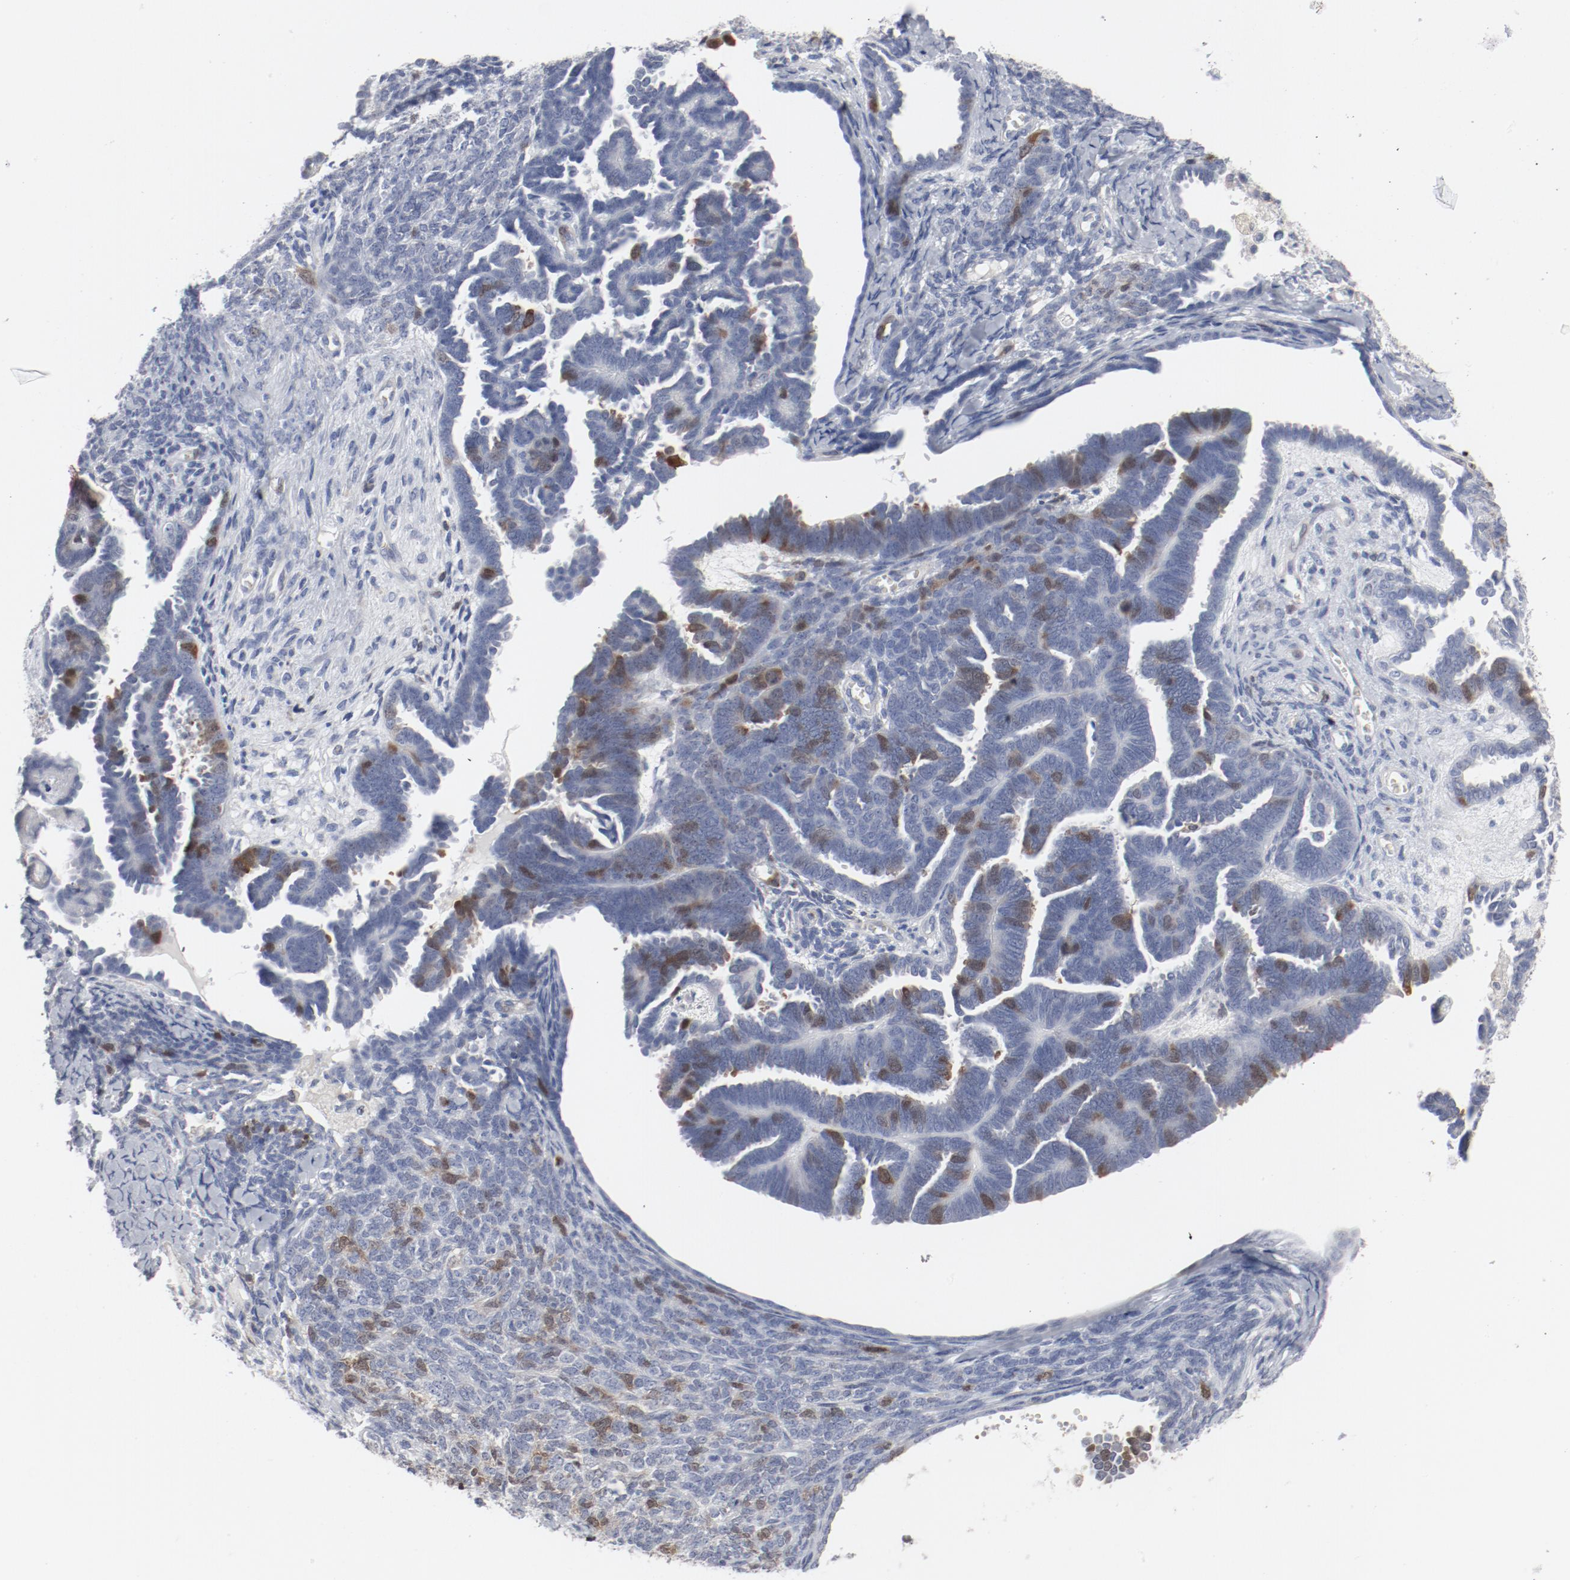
{"staining": {"intensity": "moderate", "quantity": "25%-75%", "location": "nuclear"}, "tissue": "endometrial cancer", "cell_type": "Tumor cells", "image_type": "cancer", "snomed": [{"axis": "morphology", "description": "Neoplasm, malignant, NOS"}, {"axis": "topography", "description": "Endometrium"}], "caption": "Protein staining demonstrates moderate nuclear expression in about 25%-75% of tumor cells in endometrial cancer.", "gene": "CDK1", "patient": {"sex": "female", "age": 74}}